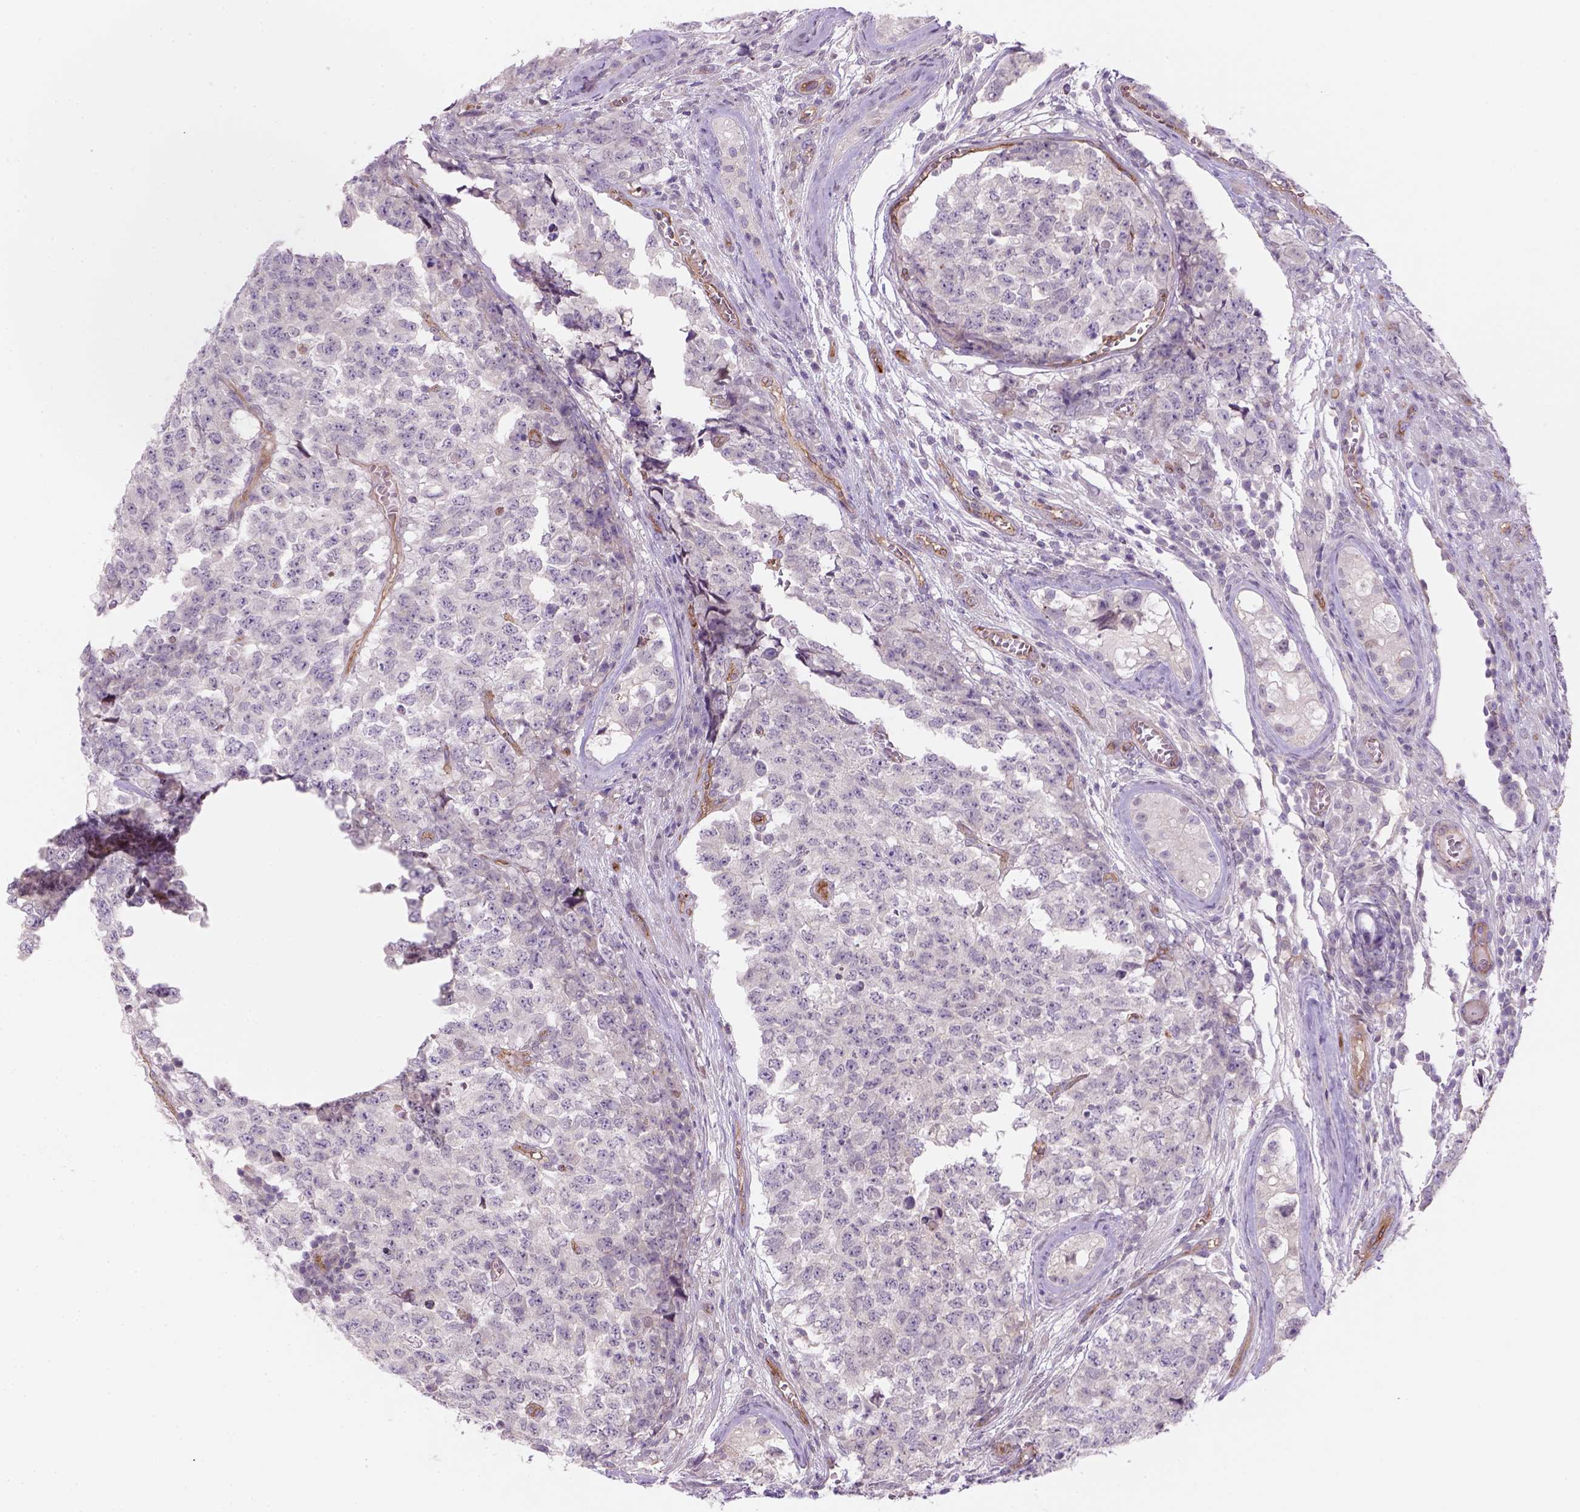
{"staining": {"intensity": "negative", "quantity": "none", "location": "none"}, "tissue": "testis cancer", "cell_type": "Tumor cells", "image_type": "cancer", "snomed": [{"axis": "morphology", "description": "Carcinoma, Embryonal, NOS"}, {"axis": "topography", "description": "Testis"}], "caption": "Tumor cells are negative for protein expression in human testis cancer.", "gene": "VSTM5", "patient": {"sex": "male", "age": 23}}